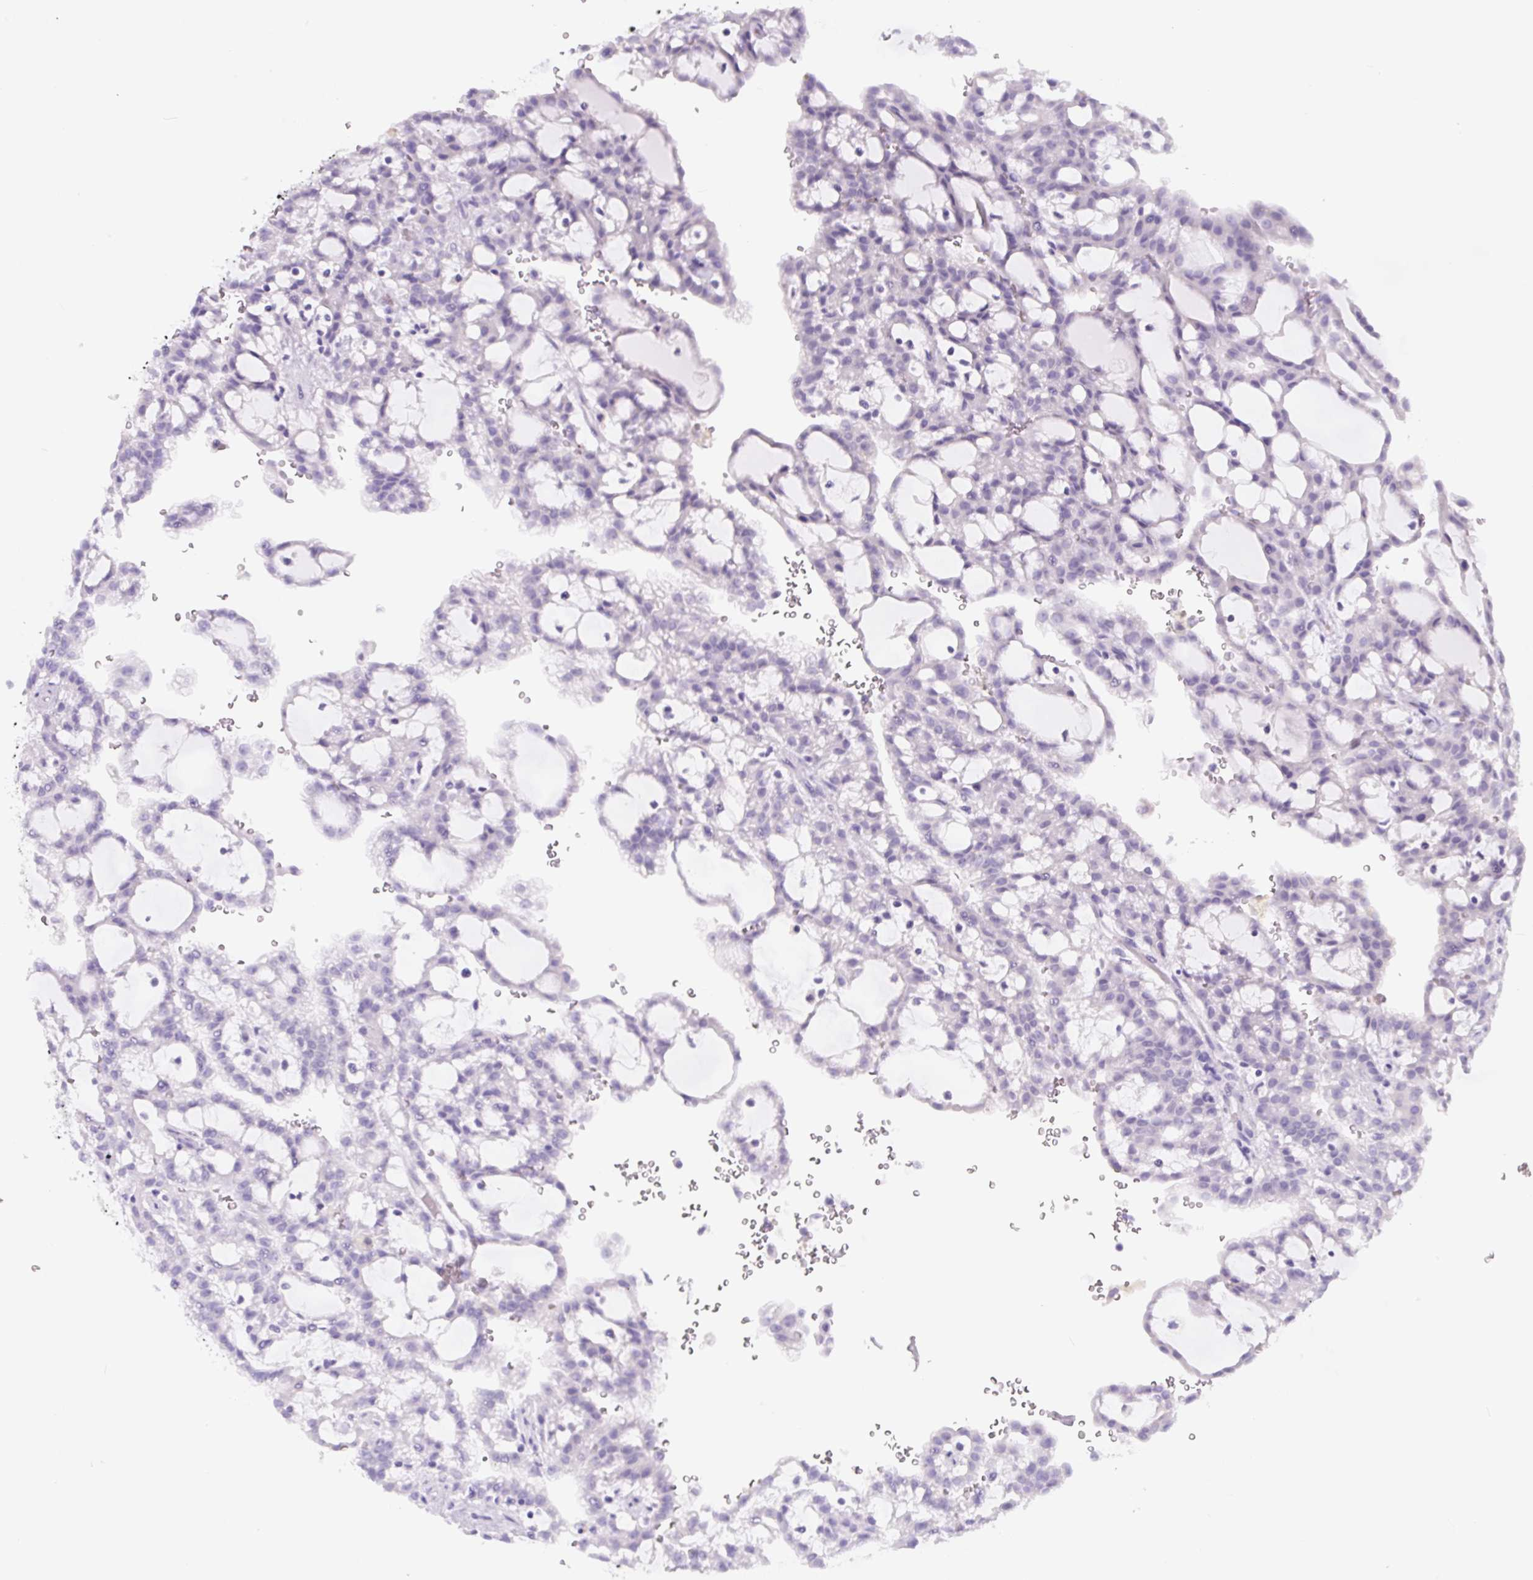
{"staining": {"intensity": "negative", "quantity": "none", "location": "none"}, "tissue": "renal cancer", "cell_type": "Tumor cells", "image_type": "cancer", "snomed": [{"axis": "morphology", "description": "Adenocarcinoma, NOS"}, {"axis": "topography", "description": "Kidney"}], "caption": "Immunohistochemistry of renal adenocarcinoma reveals no expression in tumor cells. Nuclei are stained in blue.", "gene": "CCL25", "patient": {"sex": "male", "age": 63}}